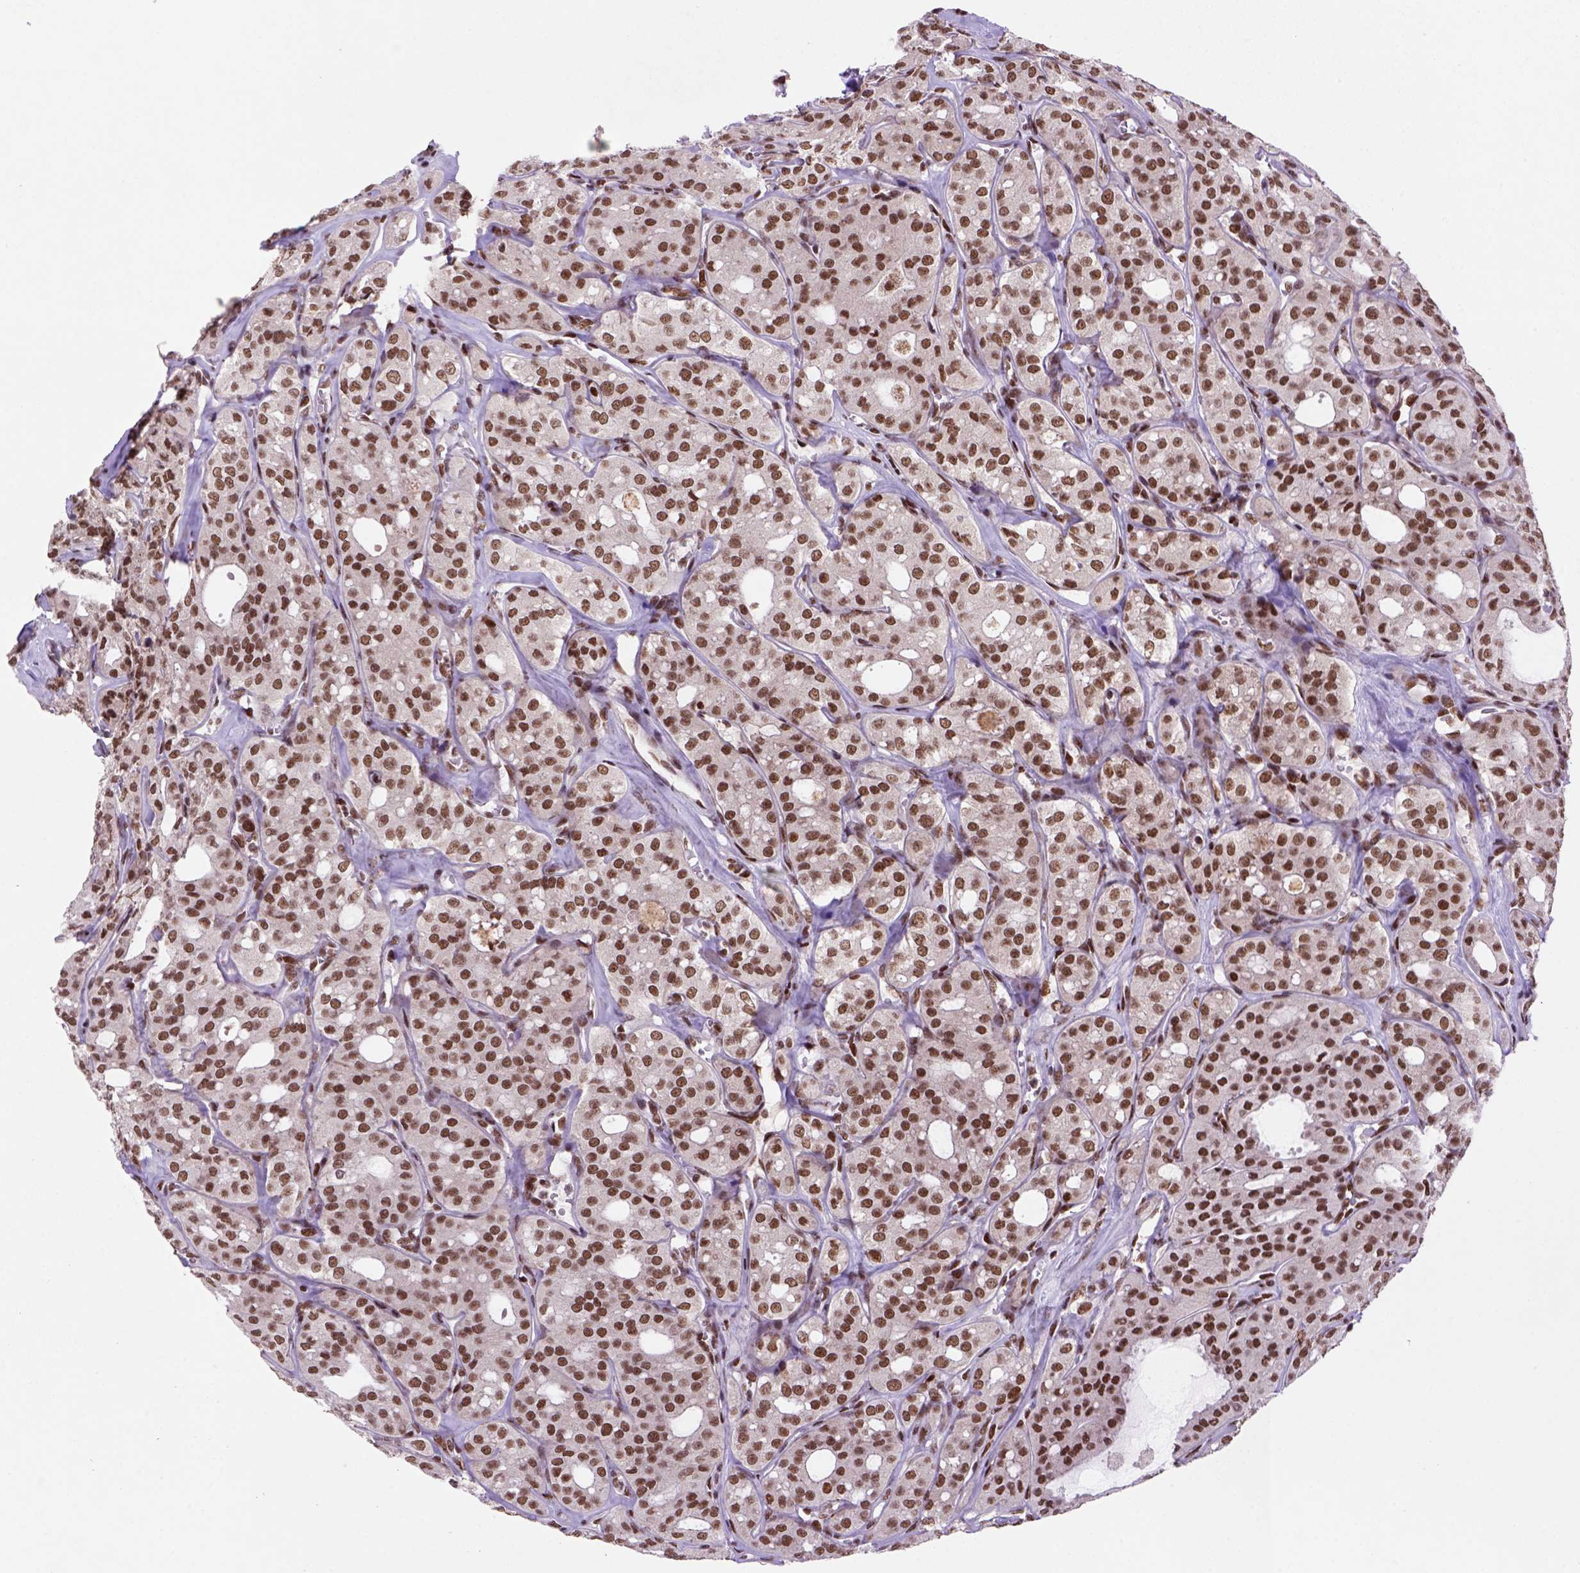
{"staining": {"intensity": "moderate", "quantity": ">75%", "location": "nuclear"}, "tissue": "thyroid cancer", "cell_type": "Tumor cells", "image_type": "cancer", "snomed": [{"axis": "morphology", "description": "Follicular adenoma carcinoma, NOS"}, {"axis": "topography", "description": "Thyroid gland"}], "caption": "This histopathology image exhibits immunohistochemistry staining of thyroid cancer, with medium moderate nuclear positivity in about >75% of tumor cells.", "gene": "NSMCE2", "patient": {"sex": "male", "age": 75}}